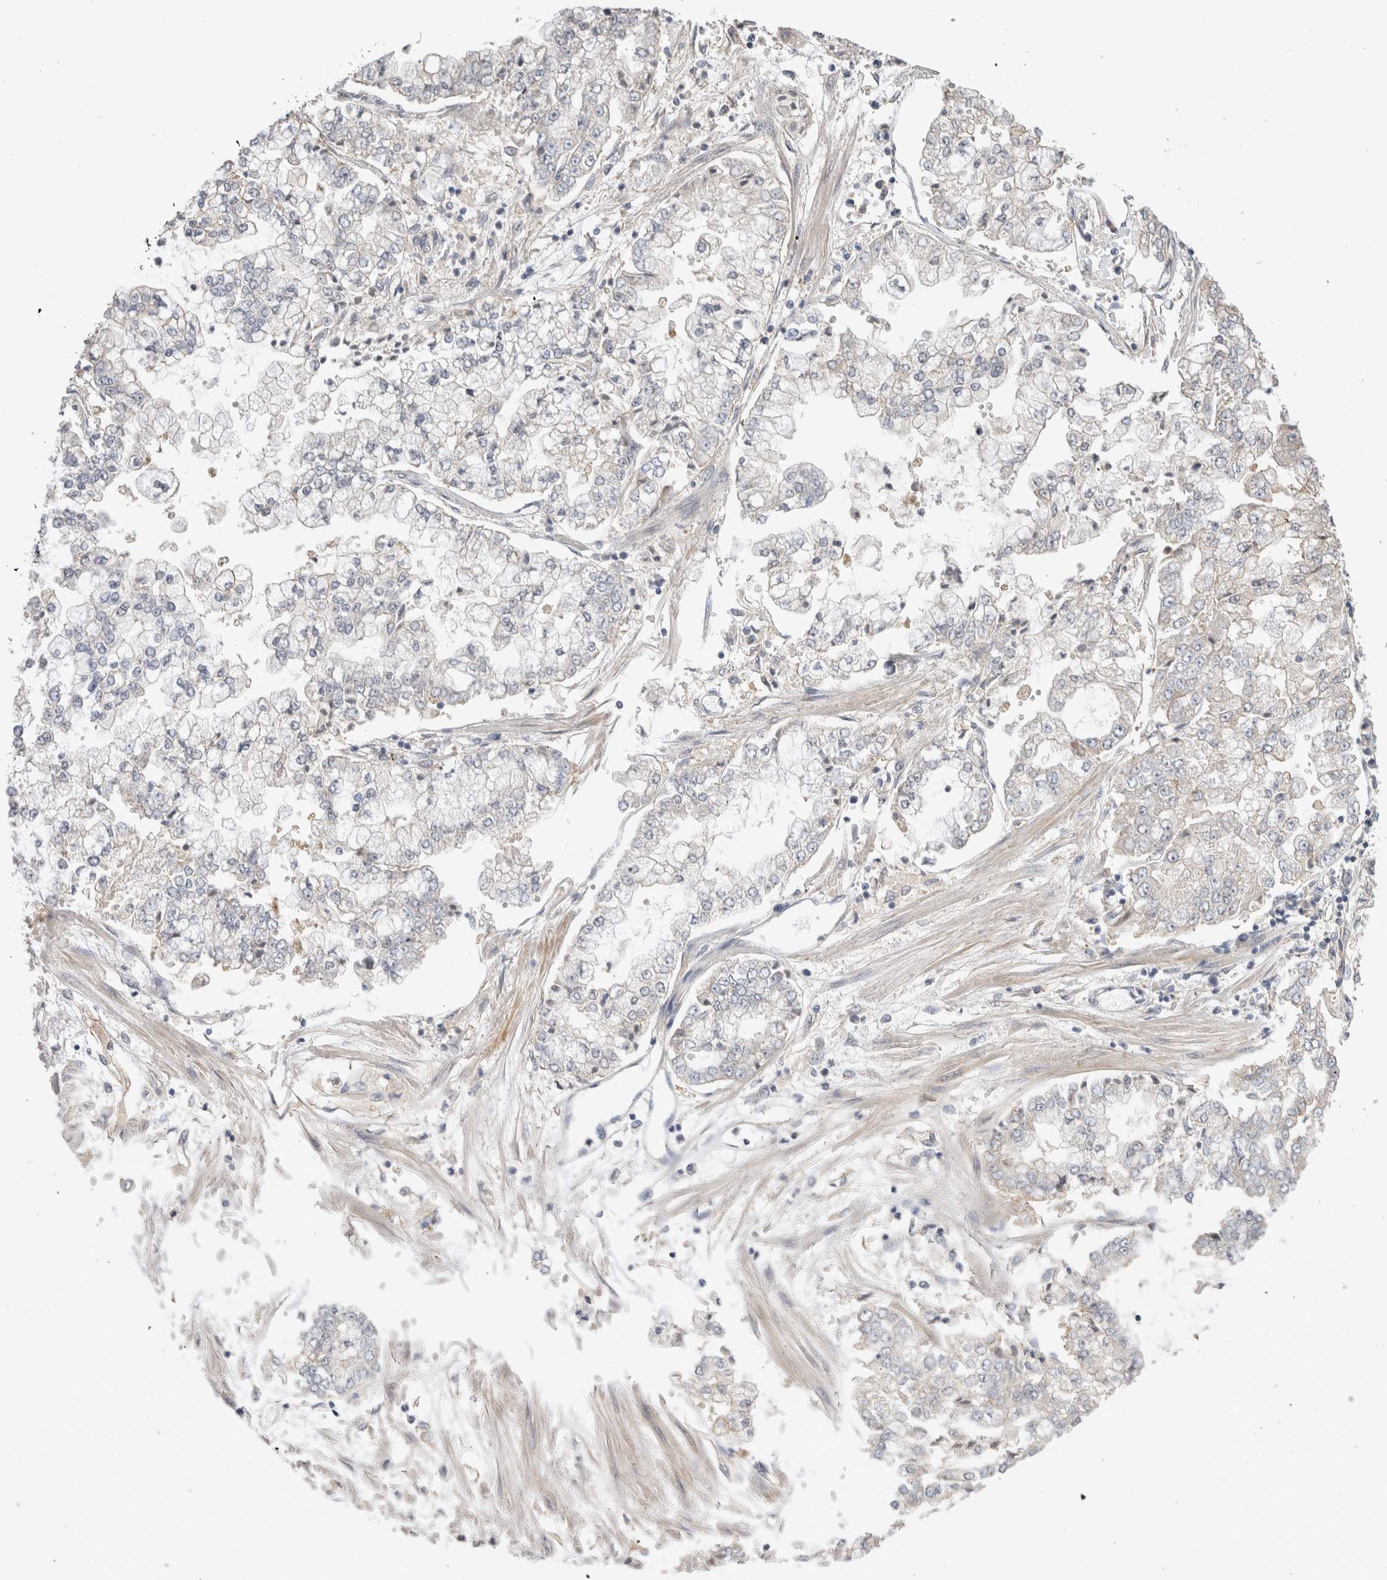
{"staining": {"intensity": "negative", "quantity": "none", "location": "none"}, "tissue": "stomach cancer", "cell_type": "Tumor cells", "image_type": "cancer", "snomed": [{"axis": "morphology", "description": "Adenocarcinoma, NOS"}, {"axis": "topography", "description": "Stomach"}], "caption": "Immunohistochemistry (IHC) micrograph of human stomach cancer stained for a protein (brown), which demonstrates no staining in tumor cells.", "gene": "CERS3", "patient": {"sex": "male", "age": 76}}